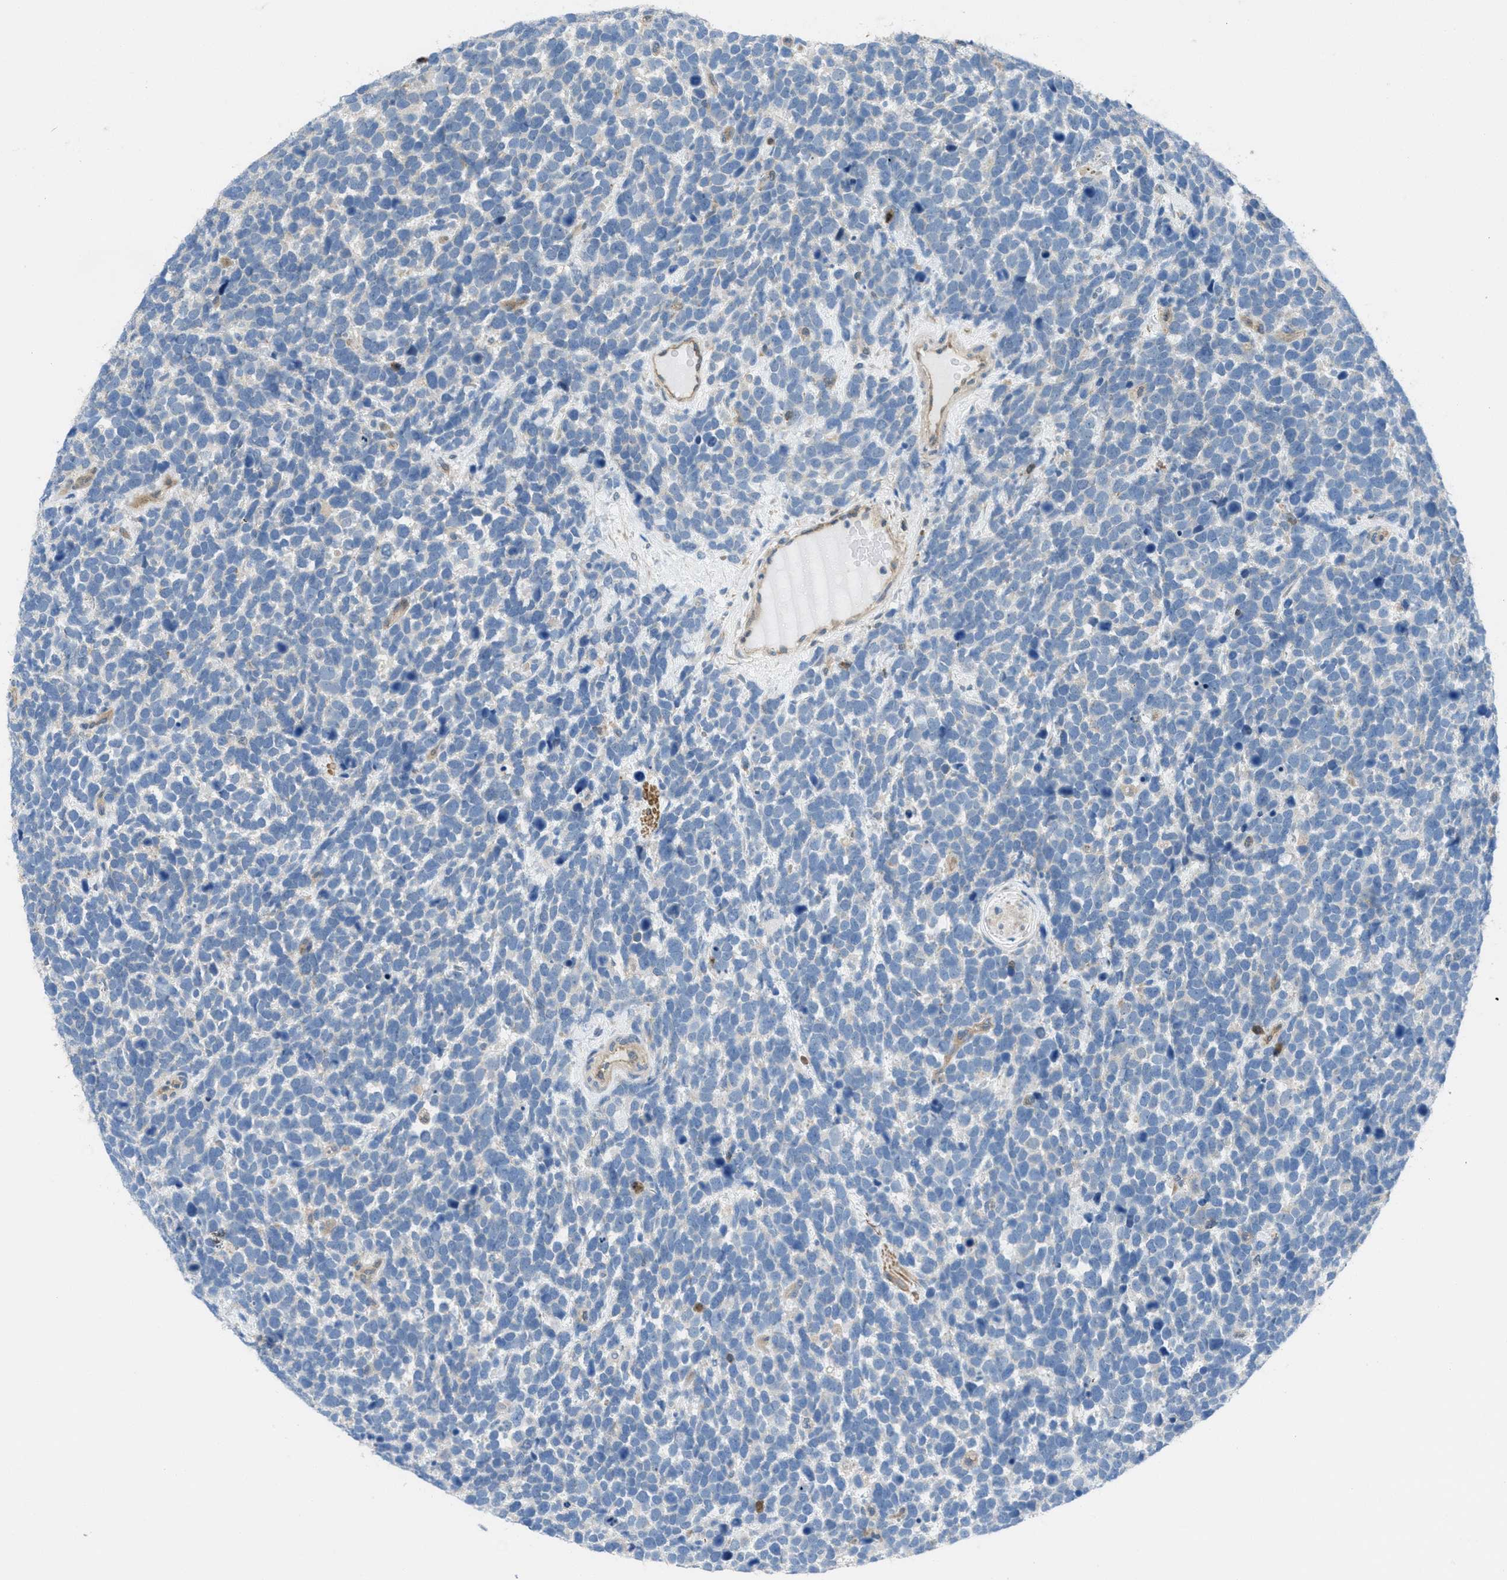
{"staining": {"intensity": "negative", "quantity": "none", "location": "none"}, "tissue": "urothelial cancer", "cell_type": "Tumor cells", "image_type": "cancer", "snomed": [{"axis": "morphology", "description": "Urothelial carcinoma, High grade"}, {"axis": "topography", "description": "Urinary bladder"}], "caption": "High-grade urothelial carcinoma was stained to show a protein in brown. There is no significant expression in tumor cells.", "gene": "PIP5K1C", "patient": {"sex": "female", "age": 82}}